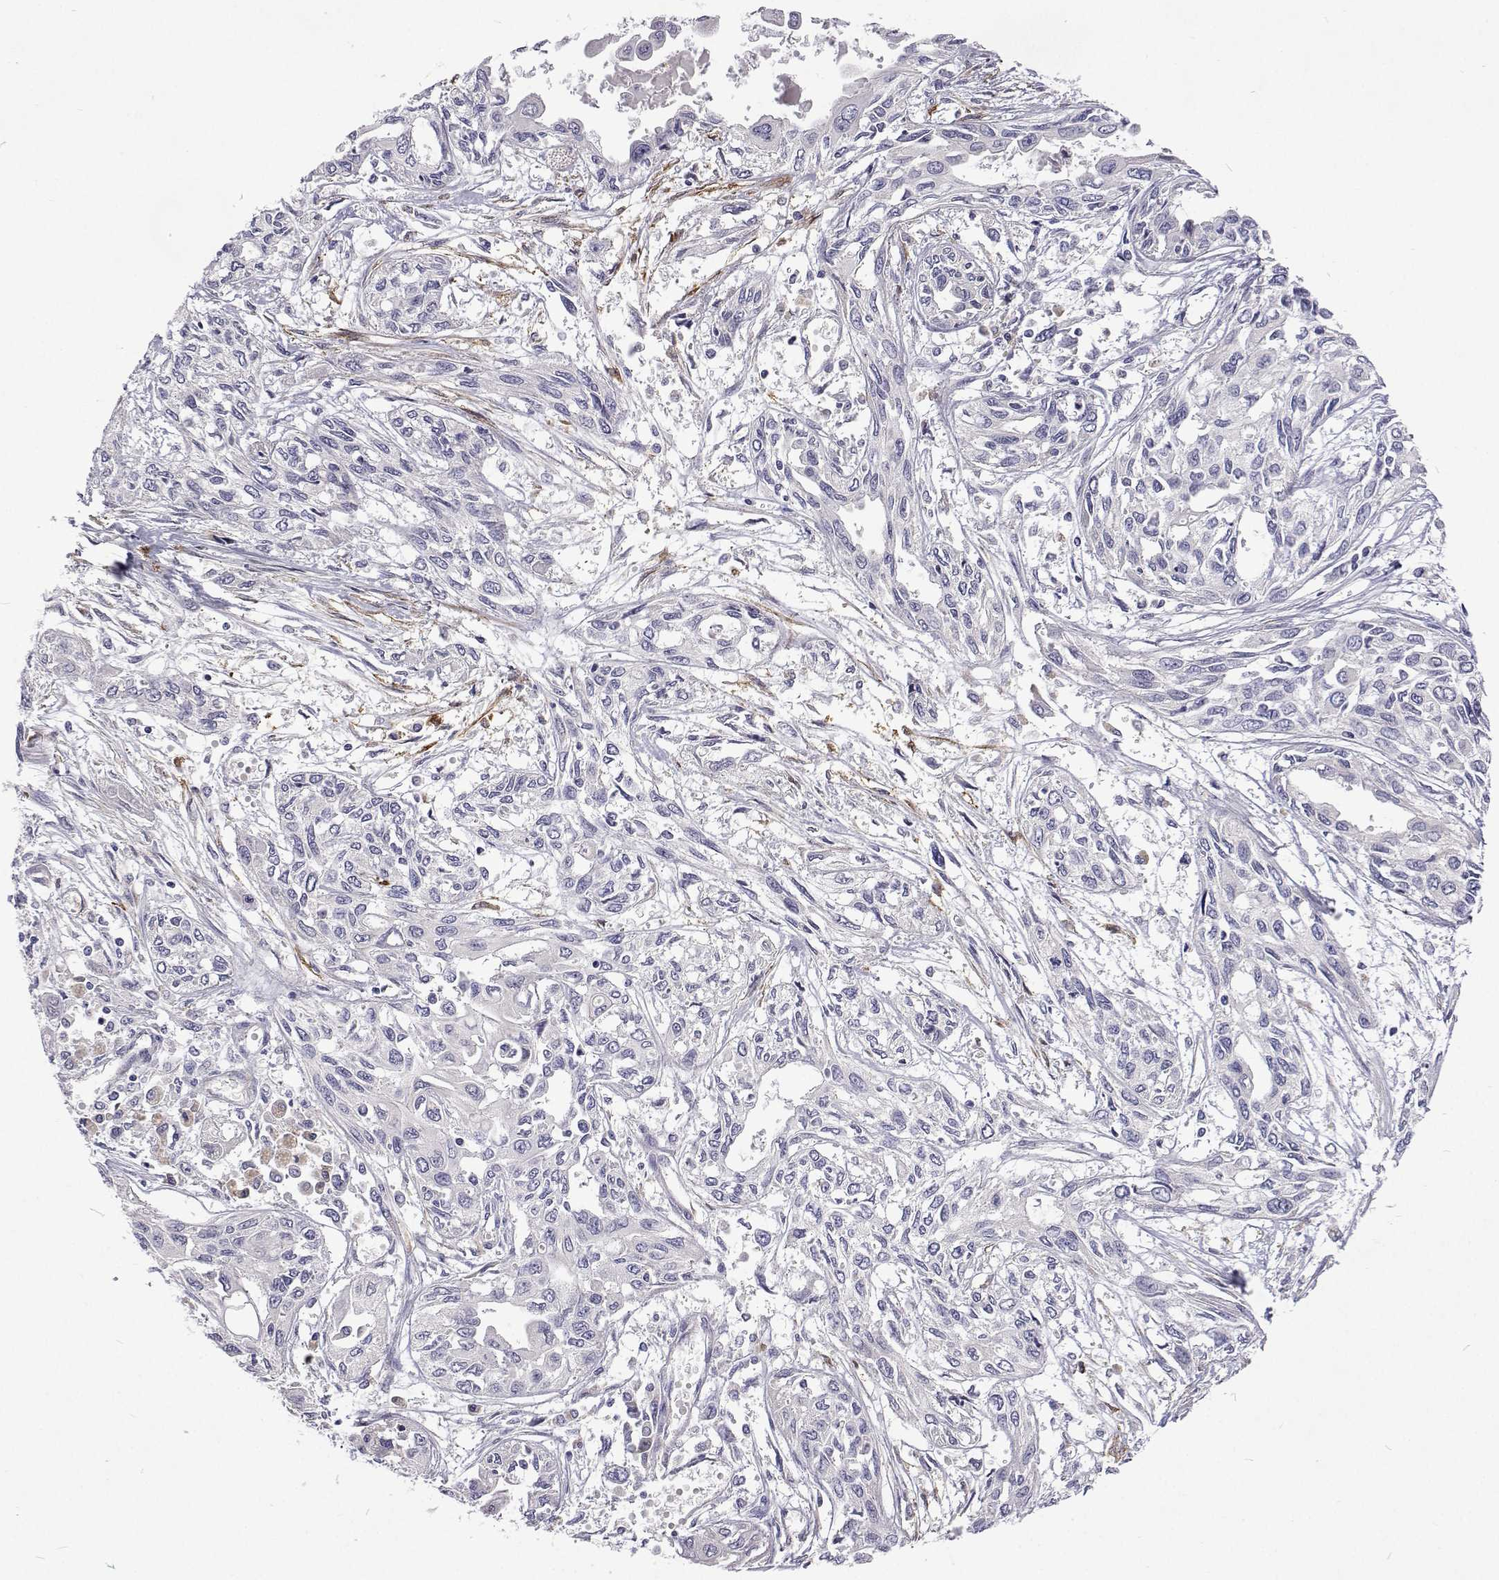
{"staining": {"intensity": "negative", "quantity": "none", "location": "none"}, "tissue": "pancreatic cancer", "cell_type": "Tumor cells", "image_type": "cancer", "snomed": [{"axis": "morphology", "description": "Adenocarcinoma, NOS"}, {"axis": "topography", "description": "Pancreas"}], "caption": "A high-resolution photomicrograph shows IHC staining of adenocarcinoma (pancreatic), which demonstrates no significant positivity in tumor cells. Brightfield microscopy of IHC stained with DAB (brown) and hematoxylin (blue), captured at high magnification.", "gene": "NPR3", "patient": {"sex": "female", "age": 55}}